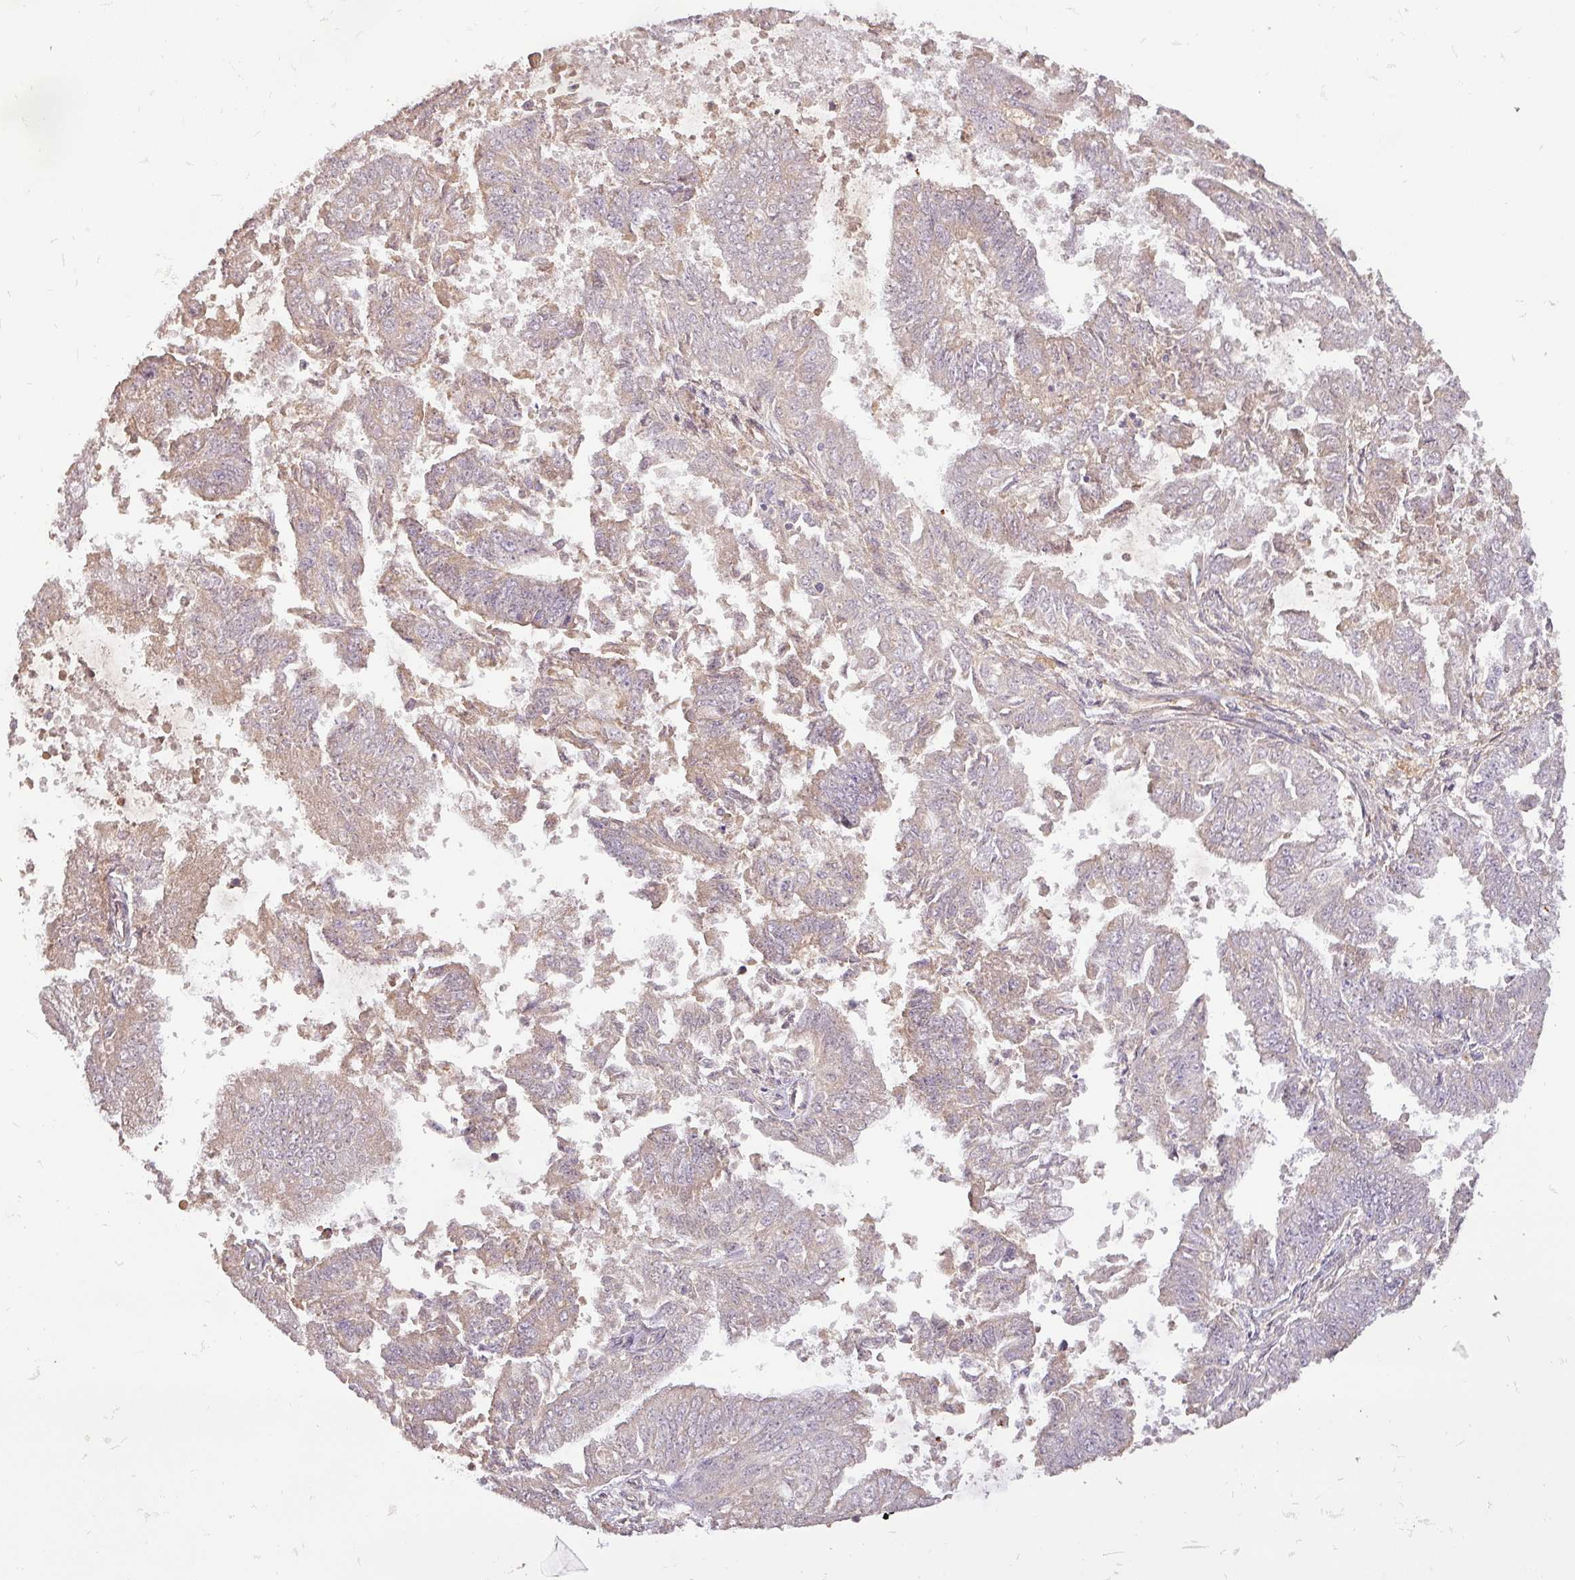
{"staining": {"intensity": "negative", "quantity": "none", "location": "none"}, "tissue": "endometrial cancer", "cell_type": "Tumor cells", "image_type": "cancer", "snomed": [{"axis": "morphology", "description": "Adenocarcinoma, NOS"}, {"axis": "topography", "description": "Endometrium"}], "caption": "The immunohistochemistry (IHC) histopathology image has no significant staining in tumor cells of adenocarcinoma (endometrial) tissue.", "gene": "BPIFB3", "patient": {"sex": "female", "age": 73}}